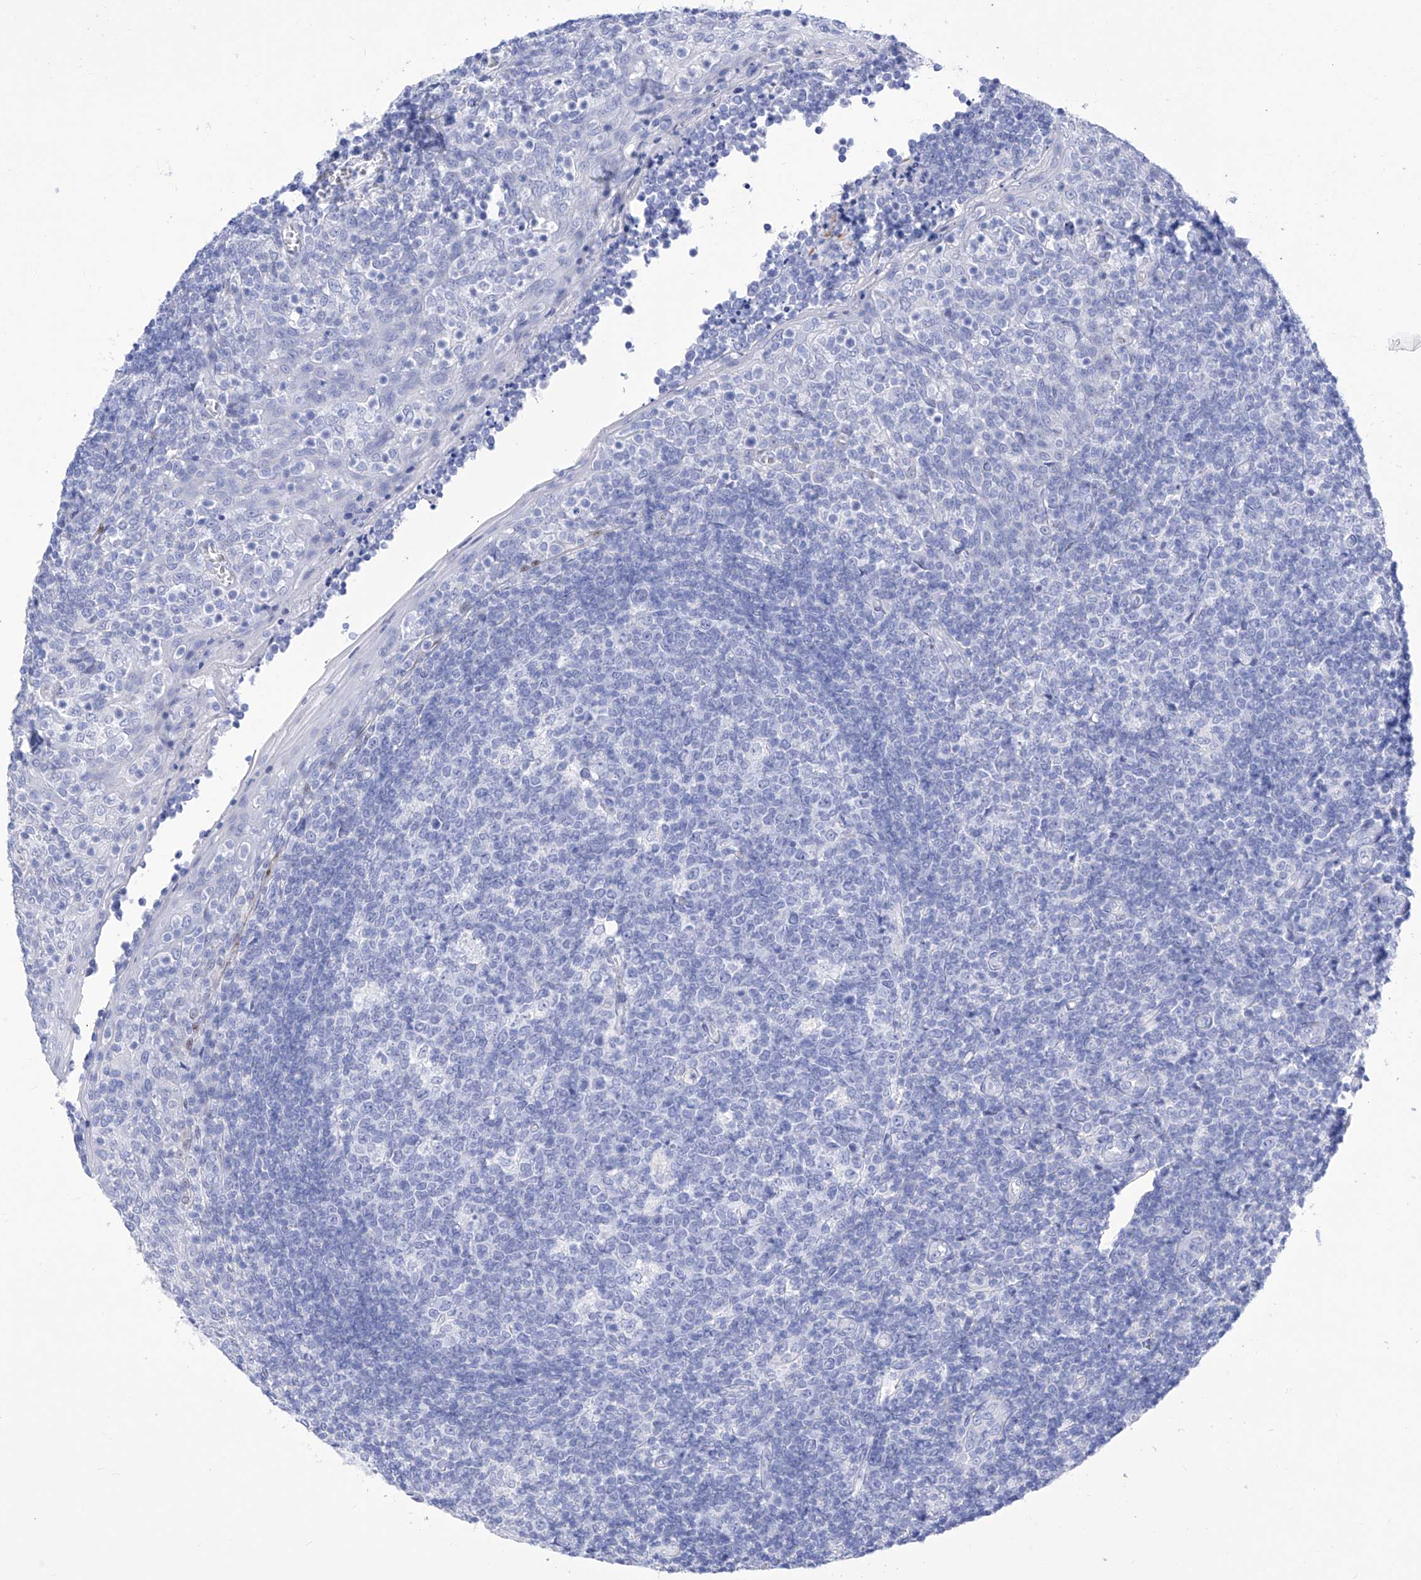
{"staining": {"intensity": "negative", "quantity": "none", "location": "none"}, "tissue": "tonsil", "cell_type": "Germinal center cells", "image_type": "normal", "snomed": [{"axis": "morphology", "description": "Normal tissue, NOS"}, {"axis": "topography", "description": "Tonsil"}], "caption": "Tonsil was stained to show a protein in brown. There is no significant expression in germinal center cells.", "gene": "TRPC7", "patient": {"sex": "female", "age": 19}}